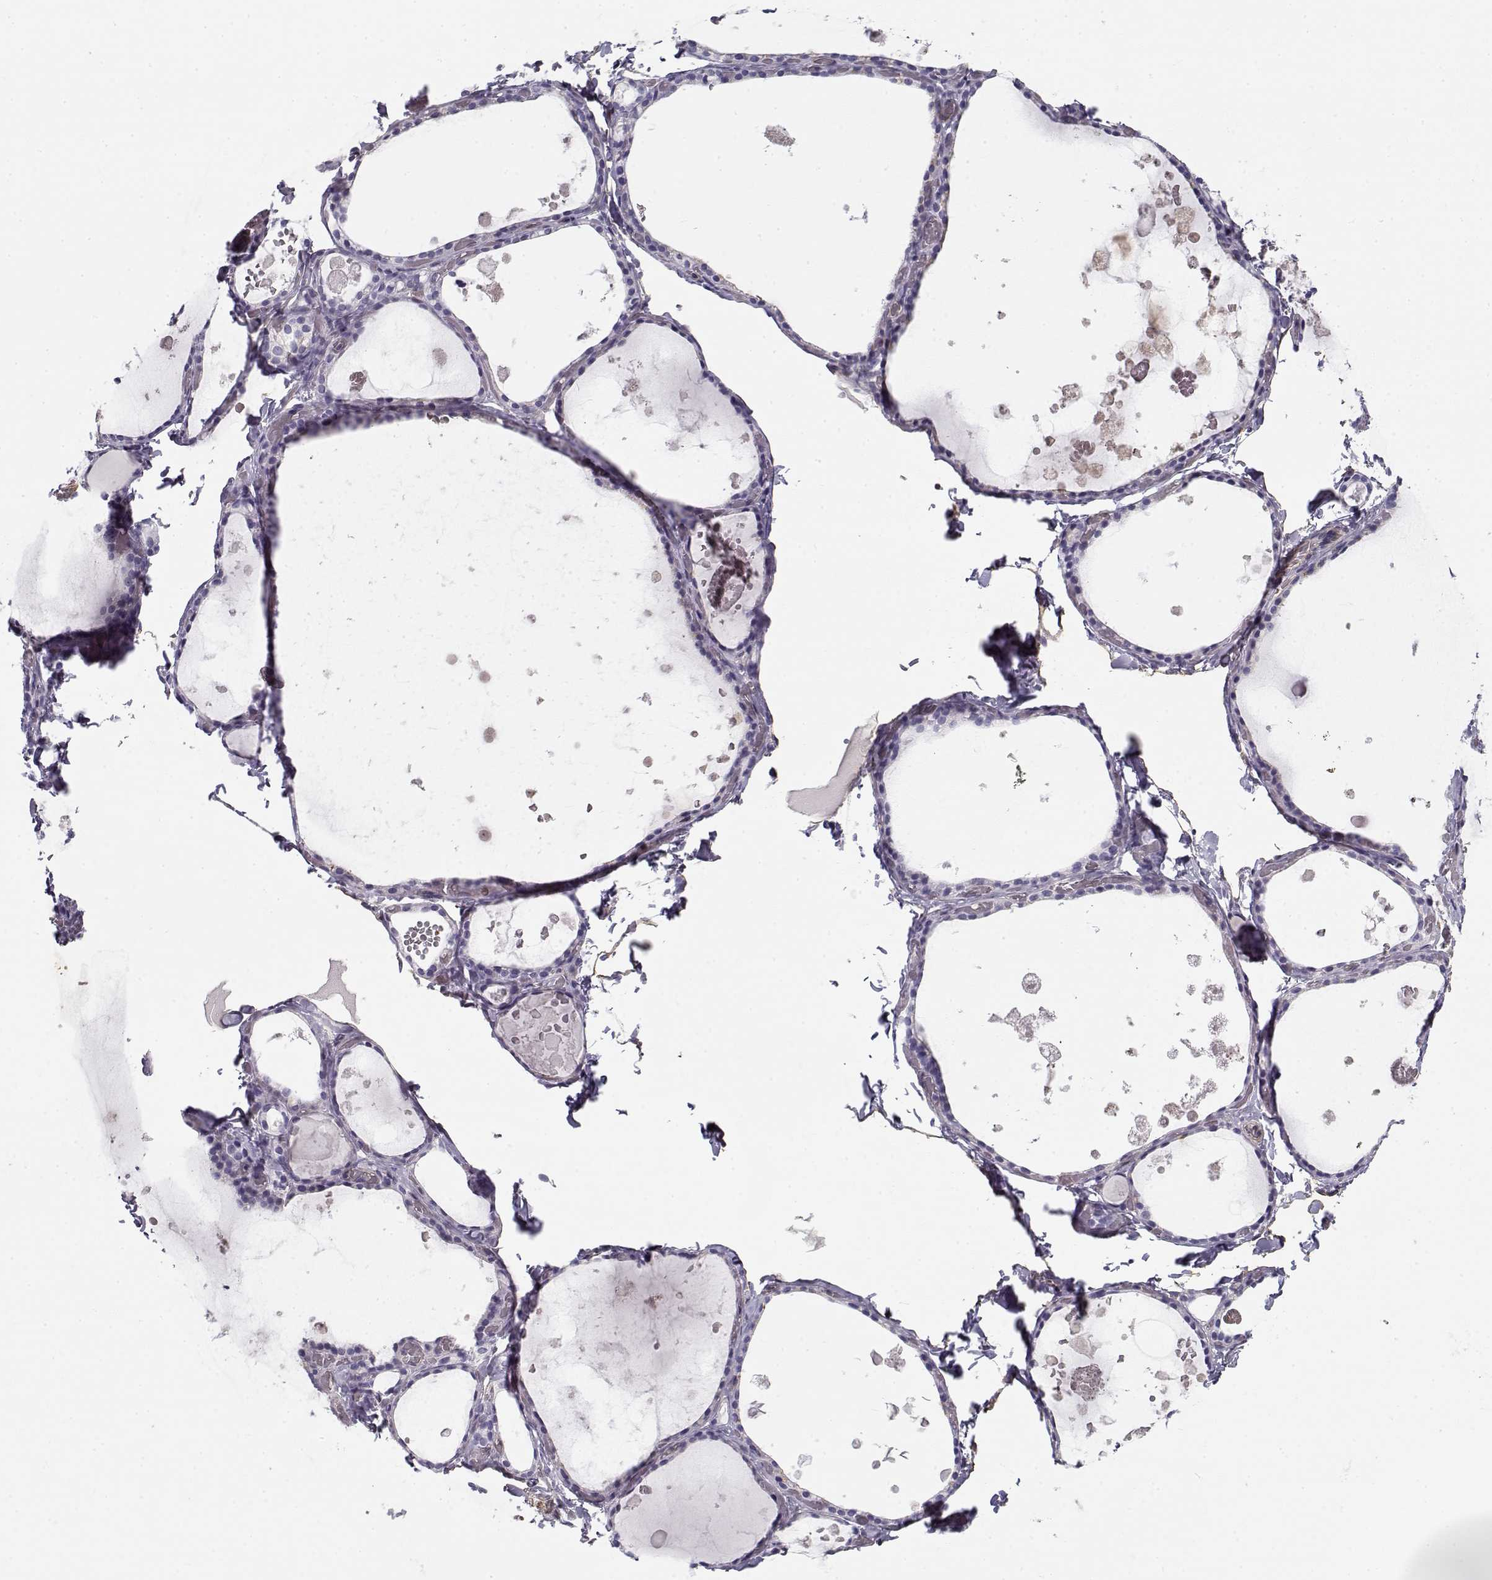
{"staining": {"intensity": "negative", "quantity": "none", "location": "none"}, "tissue": "thyroid gland", "cell_type": "Glandular cells", "image_type": "normal", "snomed": [{"axis": "morphology", "description": "Normal tissue, NOS"}, {"axis": "topography", "description": "Thyroid gland"}], "caption": "A high-resolution photomicrograph shows immunohistochemistry (IHC) staining of unremarkable thyroid gland, which shows no significant positivity in glandular cells.", "gene": "MYO1A", "patient": {"sex": "female", "age": 56}}